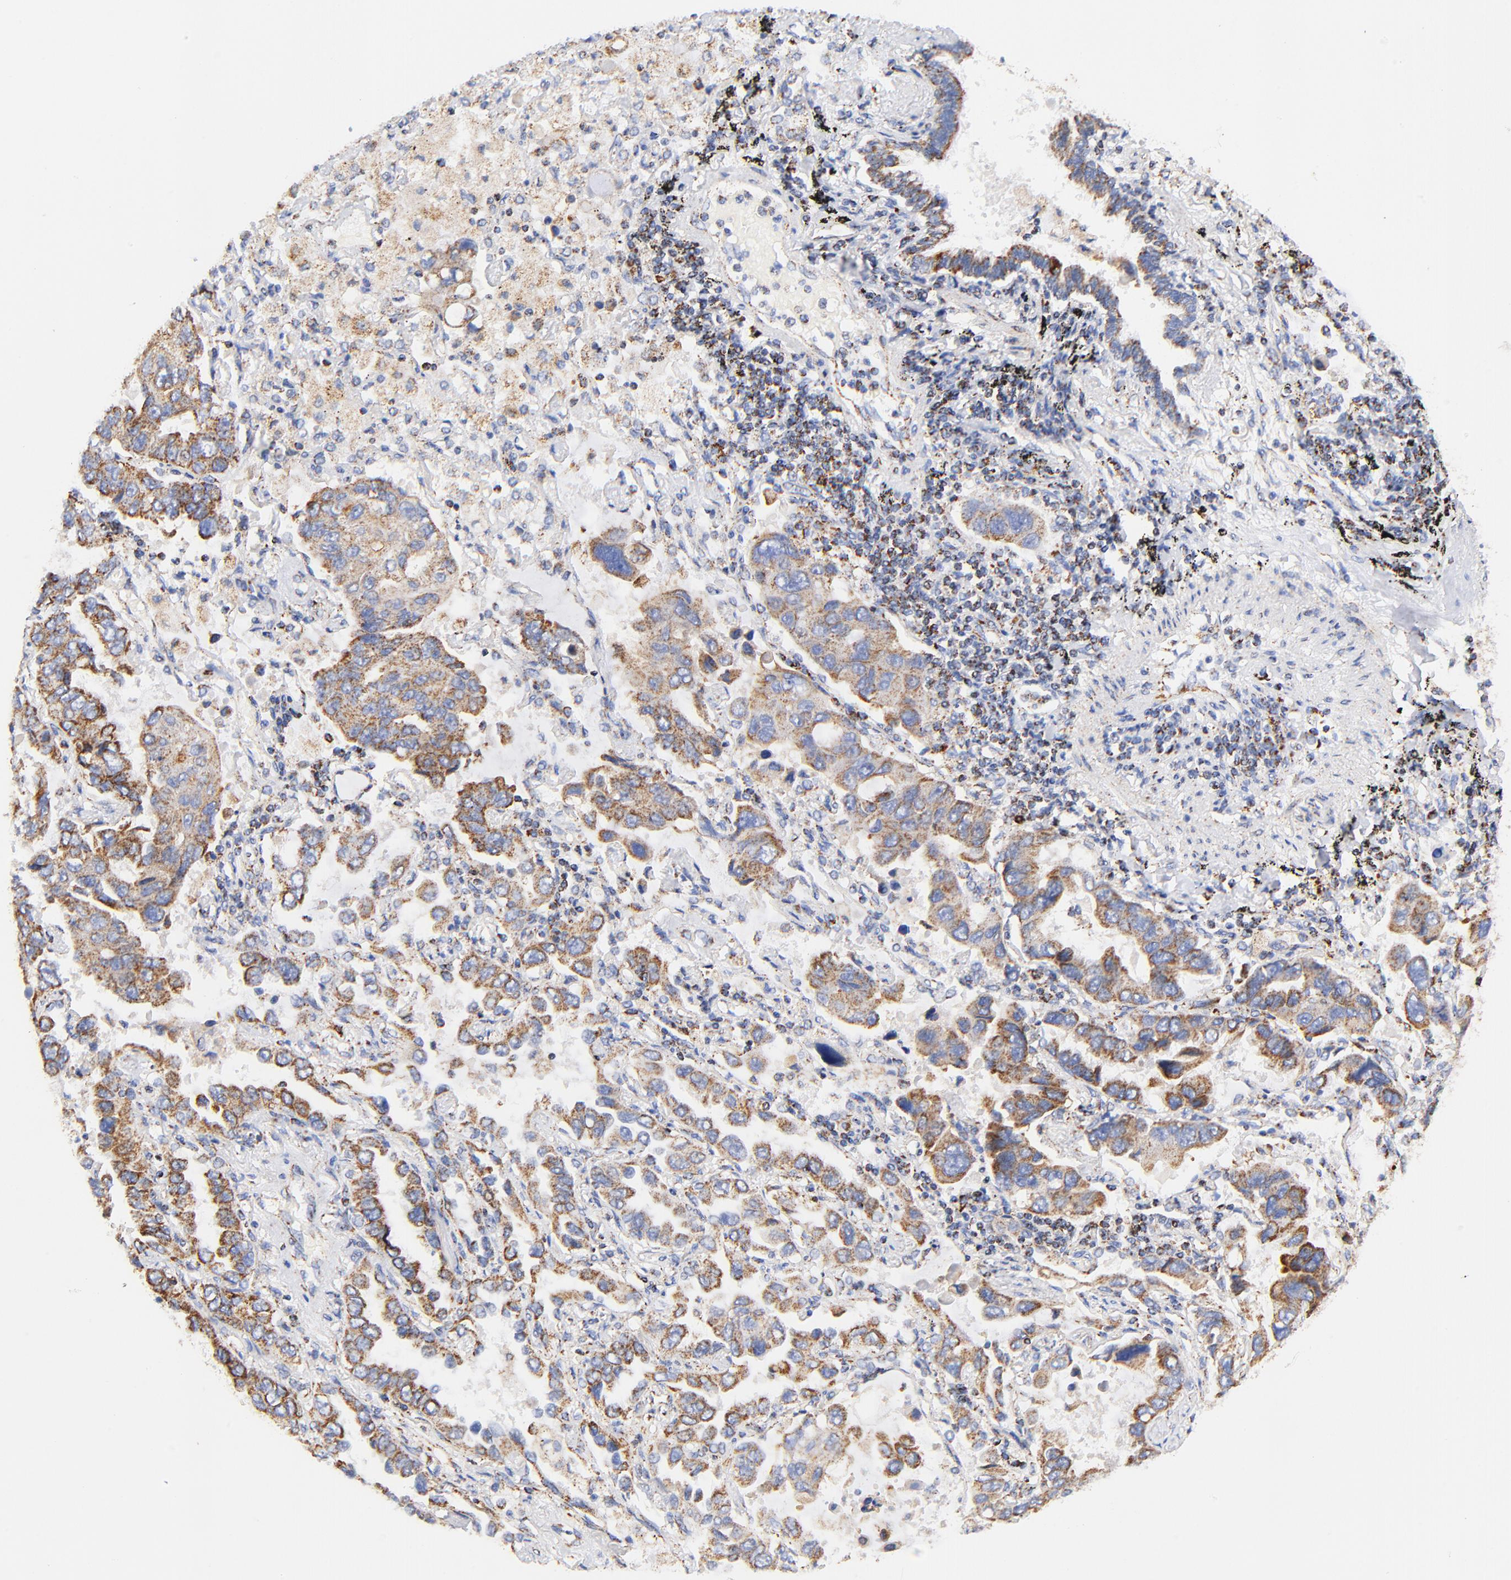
{"staining": {"intensity": "moderate", "quantity": "25%-75%", "location": "cytoplasmic/membranous"}, "tissue": "lung cancer", "cell_type": "Tumor cells", "image_type": "cancer", "snomed": [{"axis": "morphology", "description": "Adenocarcinoma, NOS"}, {"axis": "topography", "description": "Lung"}], "caption": "This histopathology image displays immunohistochemistry (IHC) staining of lung adenocarcinoma, with medium moderate cytoplasmic/membranous staining in about 25%-75% of tumor cells.", "gene": "ATP5F1D", "patient": {"sex": "male", "age": 64}}